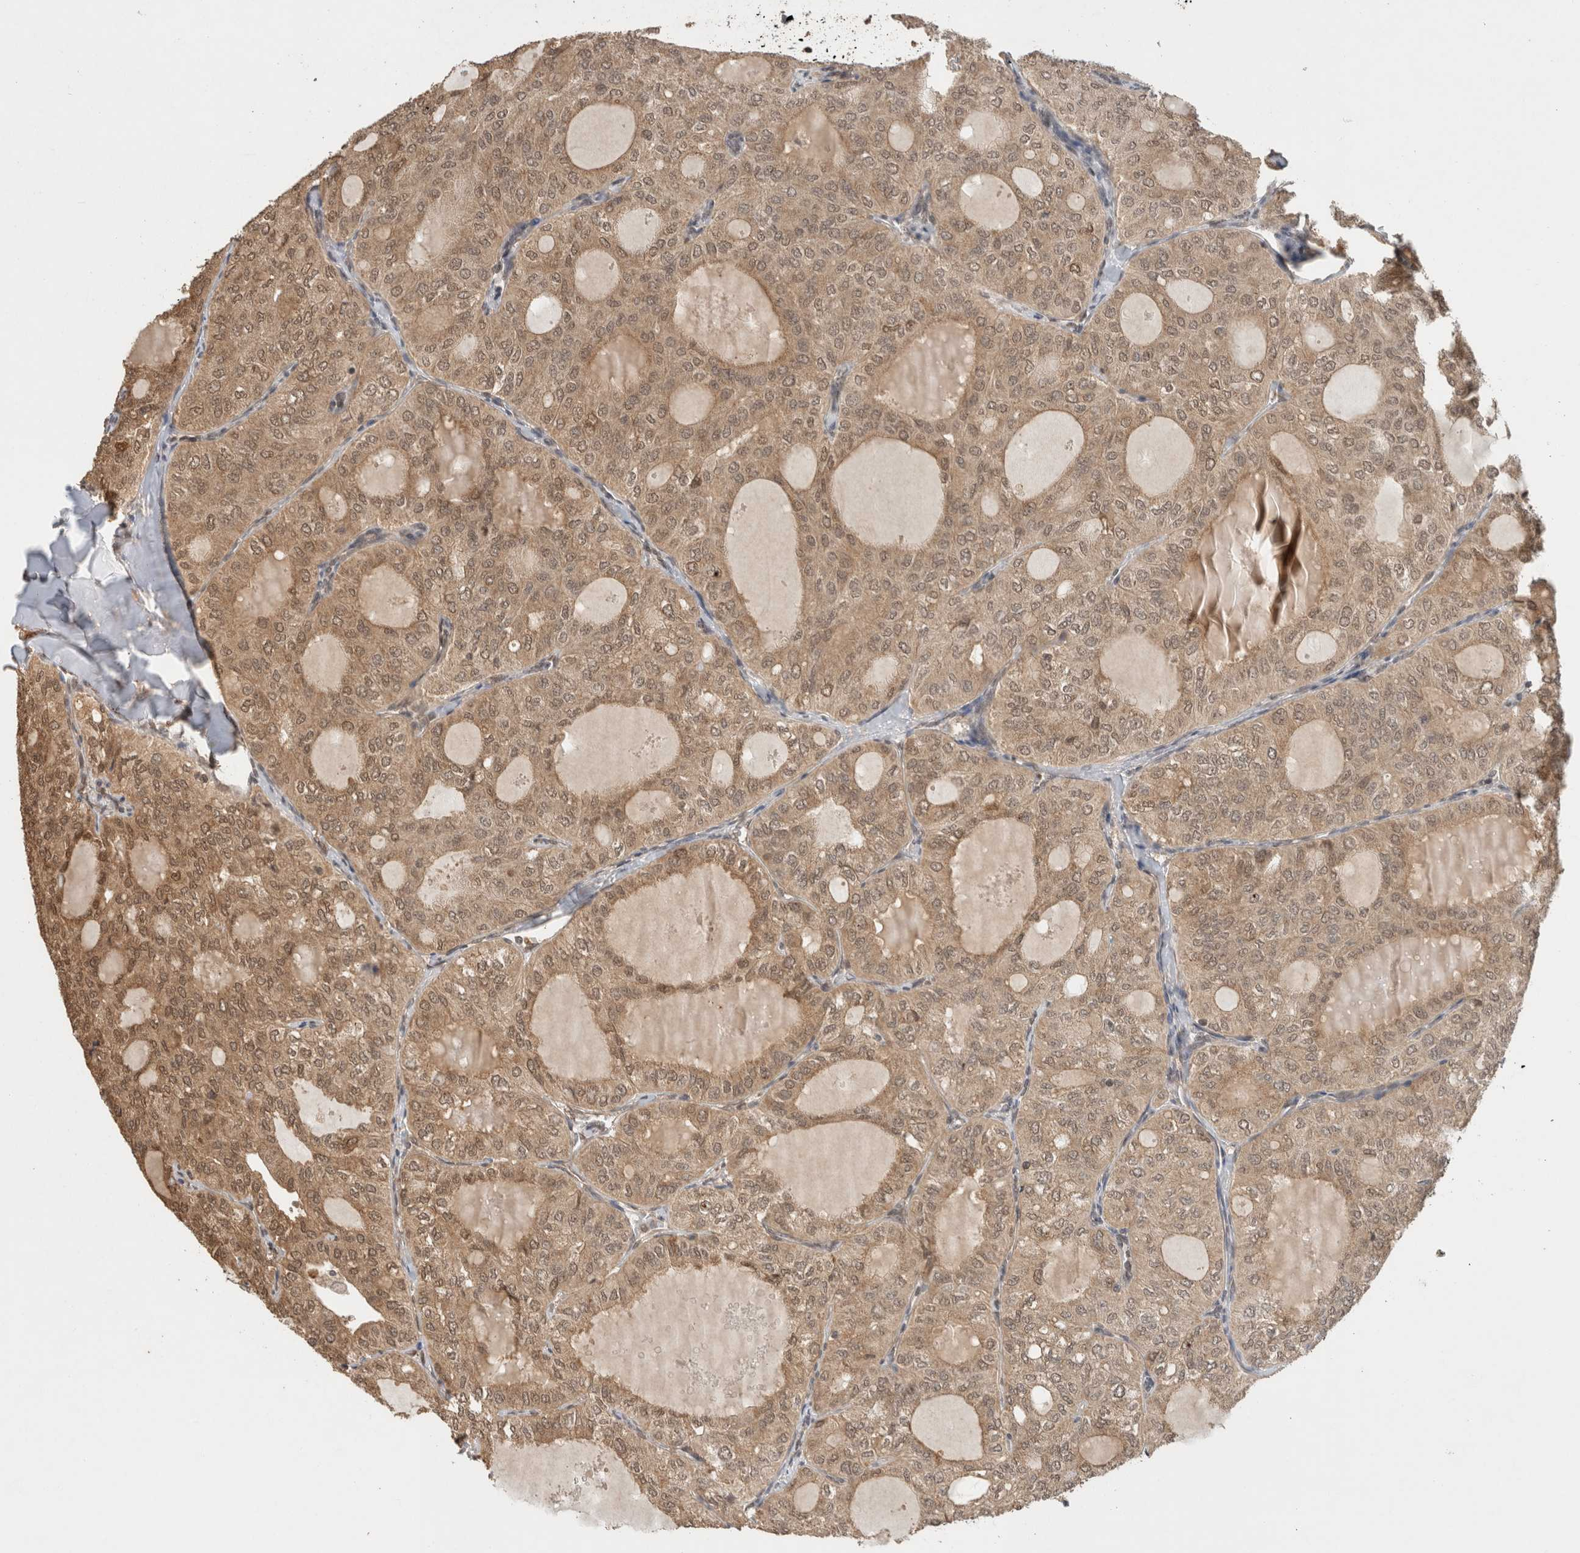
{"staining": {"intensity": "moderate", "quantity": ">75%", "location": "cytoplasmic/membranous,nuclear"}, "tissue": "thyroid cancer", "cell_type": "Tumor cells", "image_type": "cancer", "snomed": [{"axis": "morphology", "description": "Follicular adenoma carcinoma, NOS"}, {"axis": "topography", "description": "Thyroid gland"}], "caption": "Thyroid cancer stained for a protein exhibits moderate cytoplasmic/membranous and nuclear positivity in tumor cells.", "gene": "C1orf21", "patient": {"sex": "male", "age": 75}}